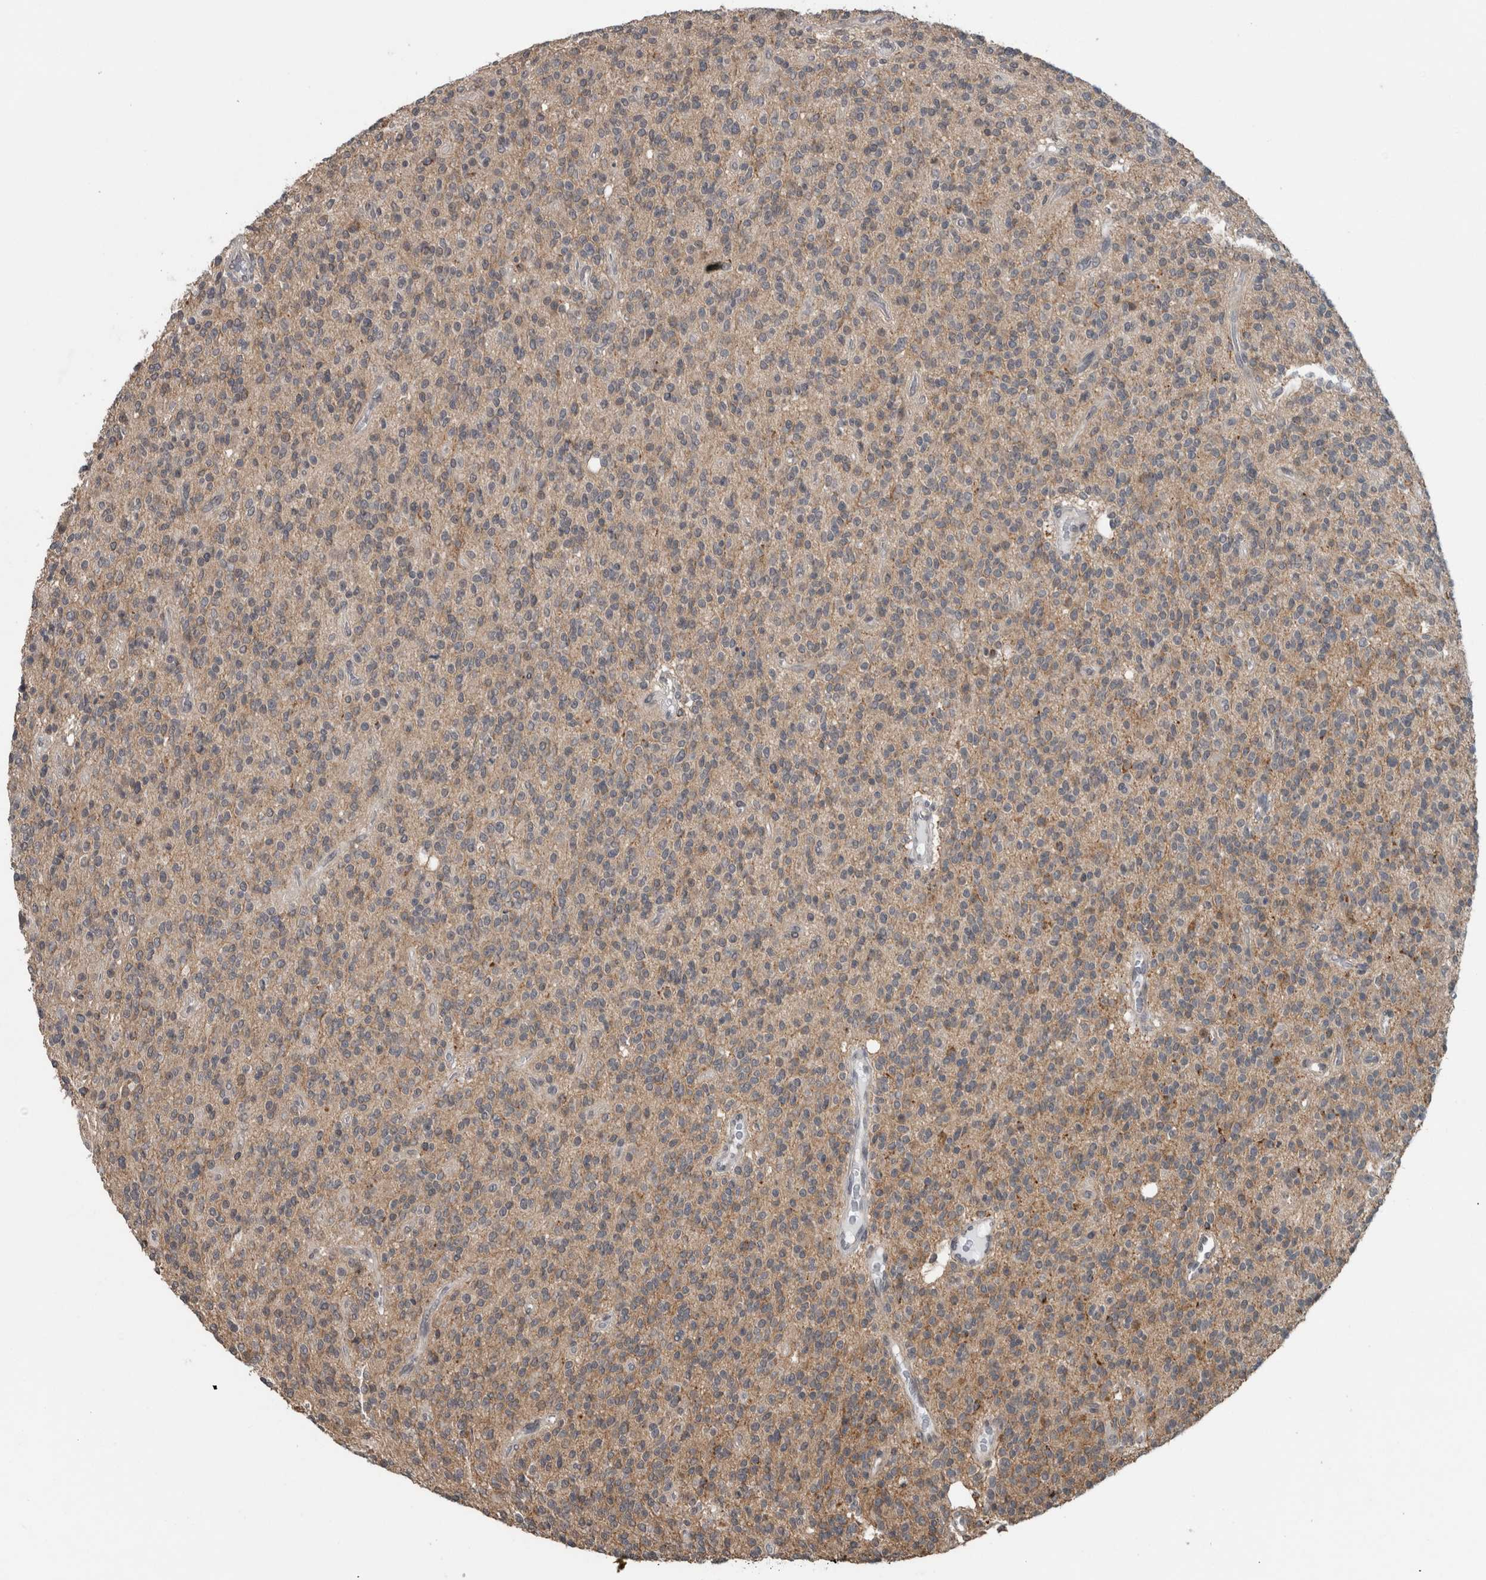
{"staining": {"intensity": "negative", "quantity": "none", "location": "none"}, "tissue": "glioma", "cell_type": "Tumor cells", "image_type": "cancer", "snomed": [{"axis": "morphology", "description": "Glioma, malignant, High grade"}, {"axis": "topography", "description": "Brain"}], "caption": "Immunohistochemistry (IHC) histopathology image of human glioma stained for a protein (brown), which displays no staining in tumor cells.", "gene": "ACSF2", "patient": {"sex": "male", "age": 34}}